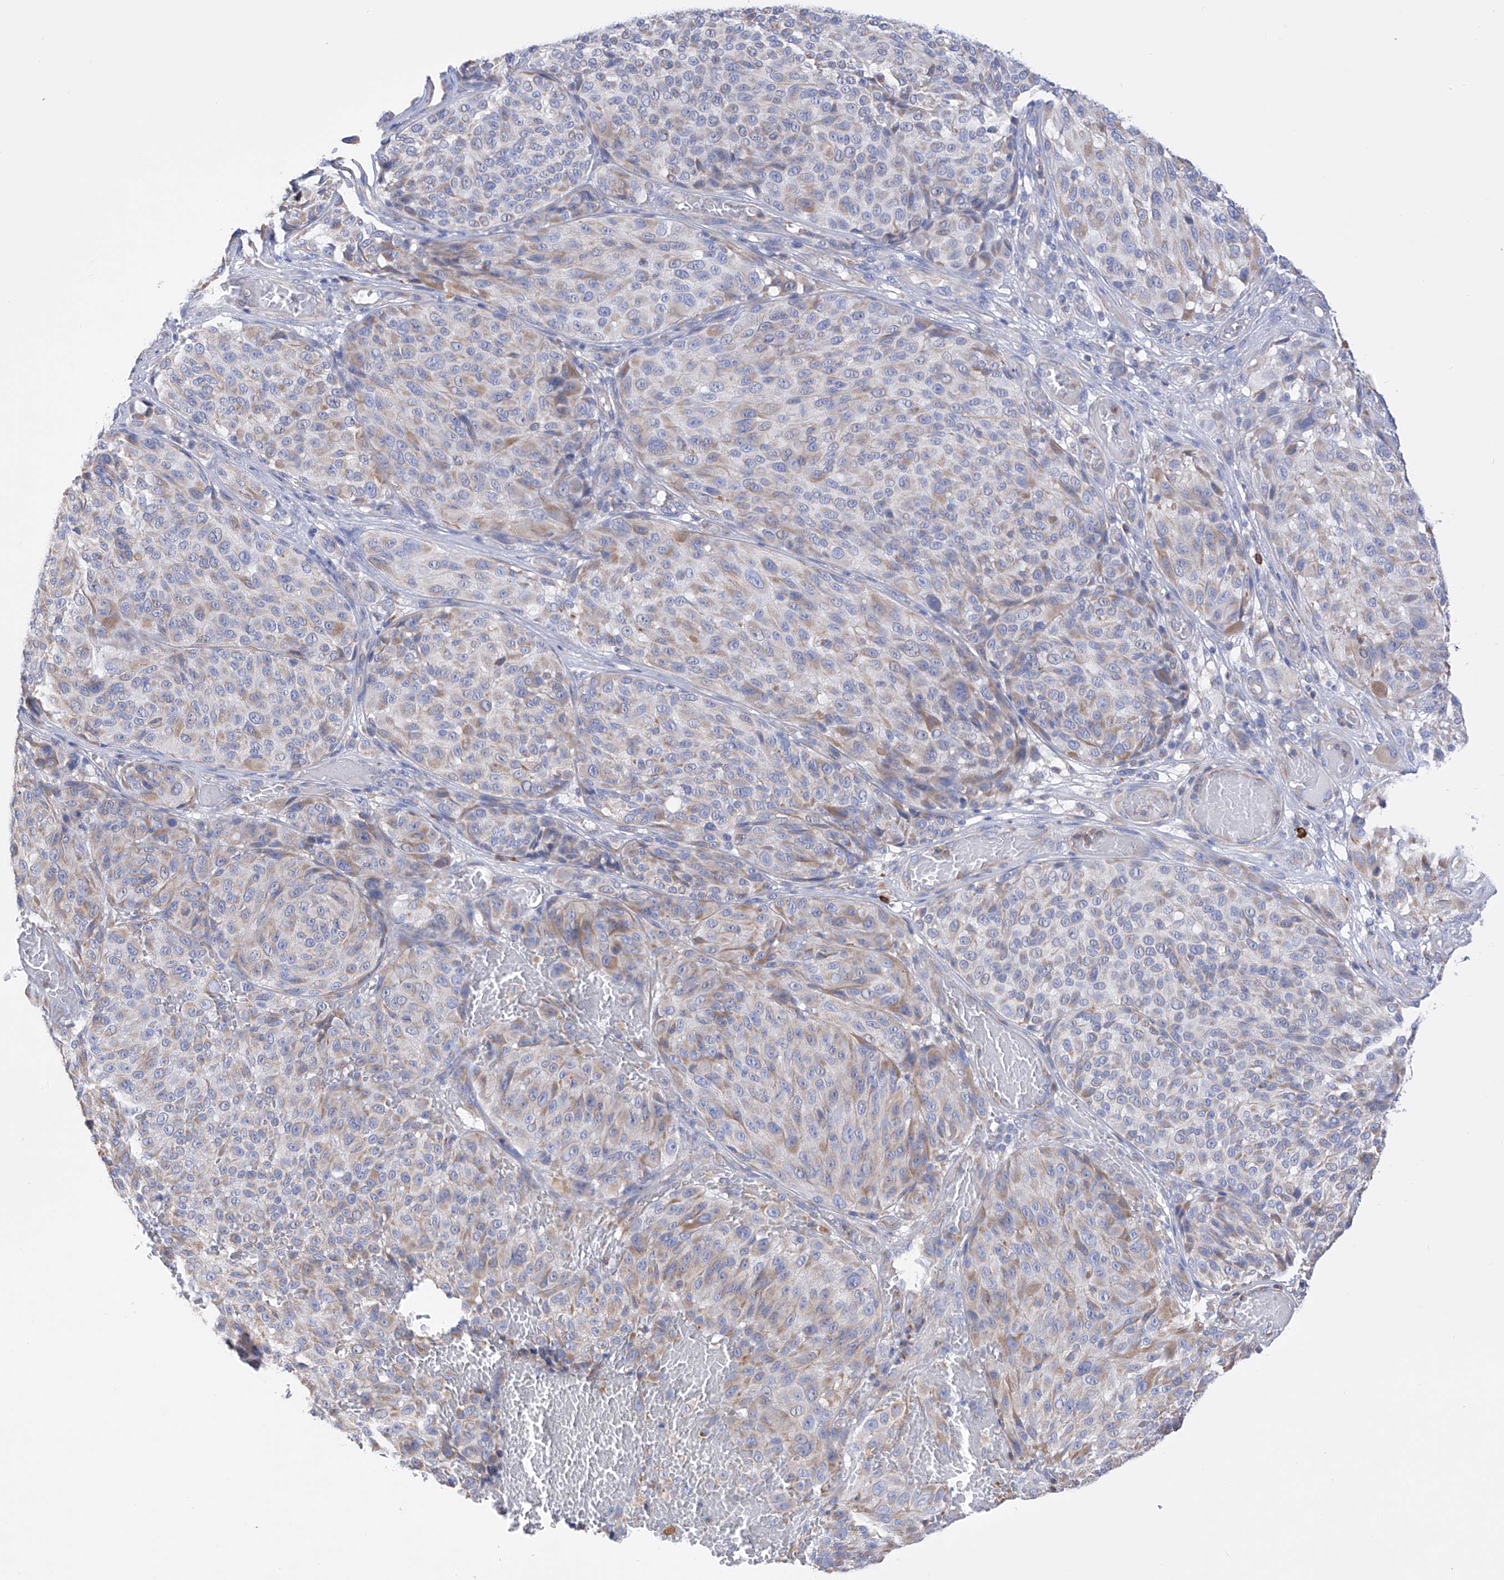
{"staining": {"intensity": "weak", "quantity": "25%-75%", "location": "cytoplasmic/membranous"}, "tissue": "melanoma", "cell_type": "Tumor cells", "image_type": "cancer", "snomed": [{"axis": "morphology", "description": "Malignant melanoma, NOS"}, {"axis": "topography", "description": "Skin"}], "caption": "IHC photomicrograph of neoplastic tissue: melanoma stained using immunohistochemistry (IHC) exhibits low levels of weak protein expression localized specifically in the cytoplasmic/membranous of tumor cells, appearing as a cytoplasmic/membranous brown color.", "gene": "FLG", "patient": {"sex": "male", "age": 83}}